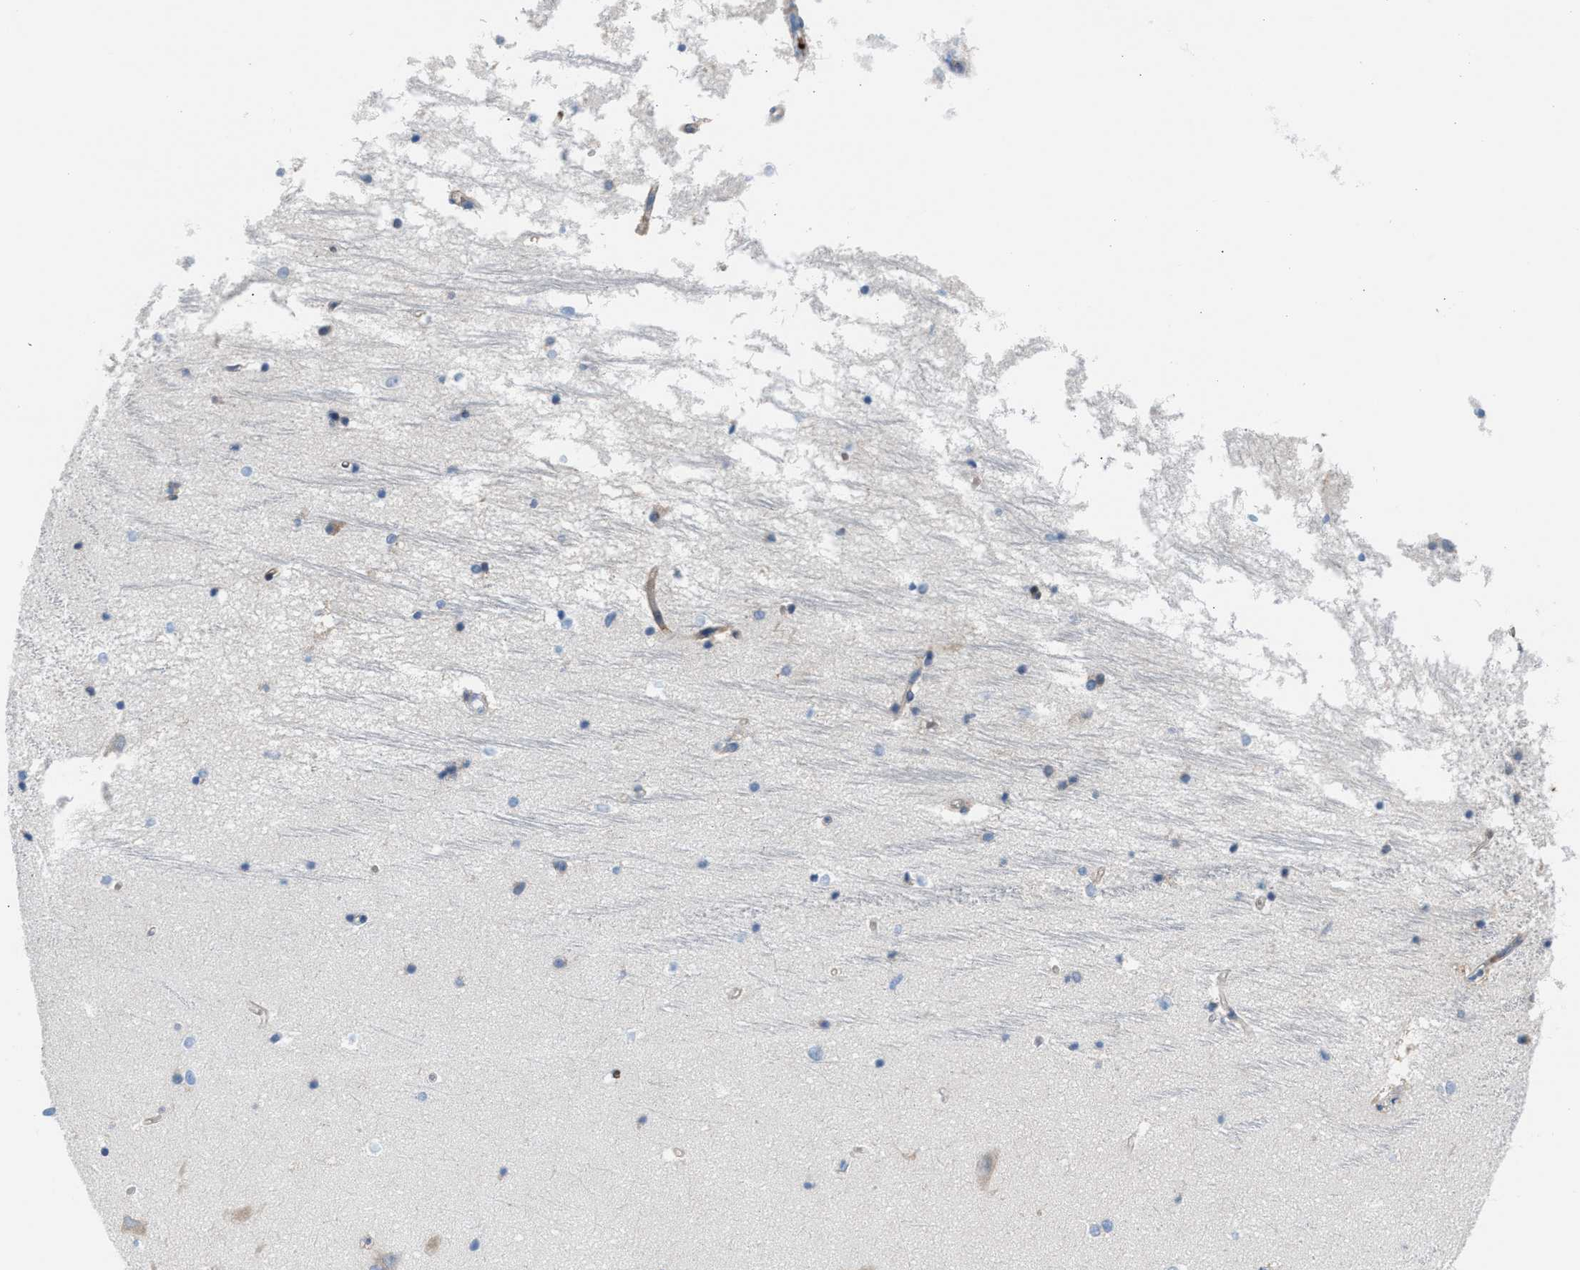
{"staining": {"intensity": "weak", "quantity": "<25%", "location": "cytoplasmic/membranous"}, "tissue": "hippocampus", "cell_type": "Glial cells", "image_type": "normal", "snomed": [{"axis": "morphology", "description": "Normal tissue, NOS"}, {"axis": "topography", "description": "Hippocampus"}], "caption": "Immunohistochemistry of normal human hippocampus reveals no positivity in glial cells.", "gene": "CA3", "patient": {"sex": "male", "age": 45}}